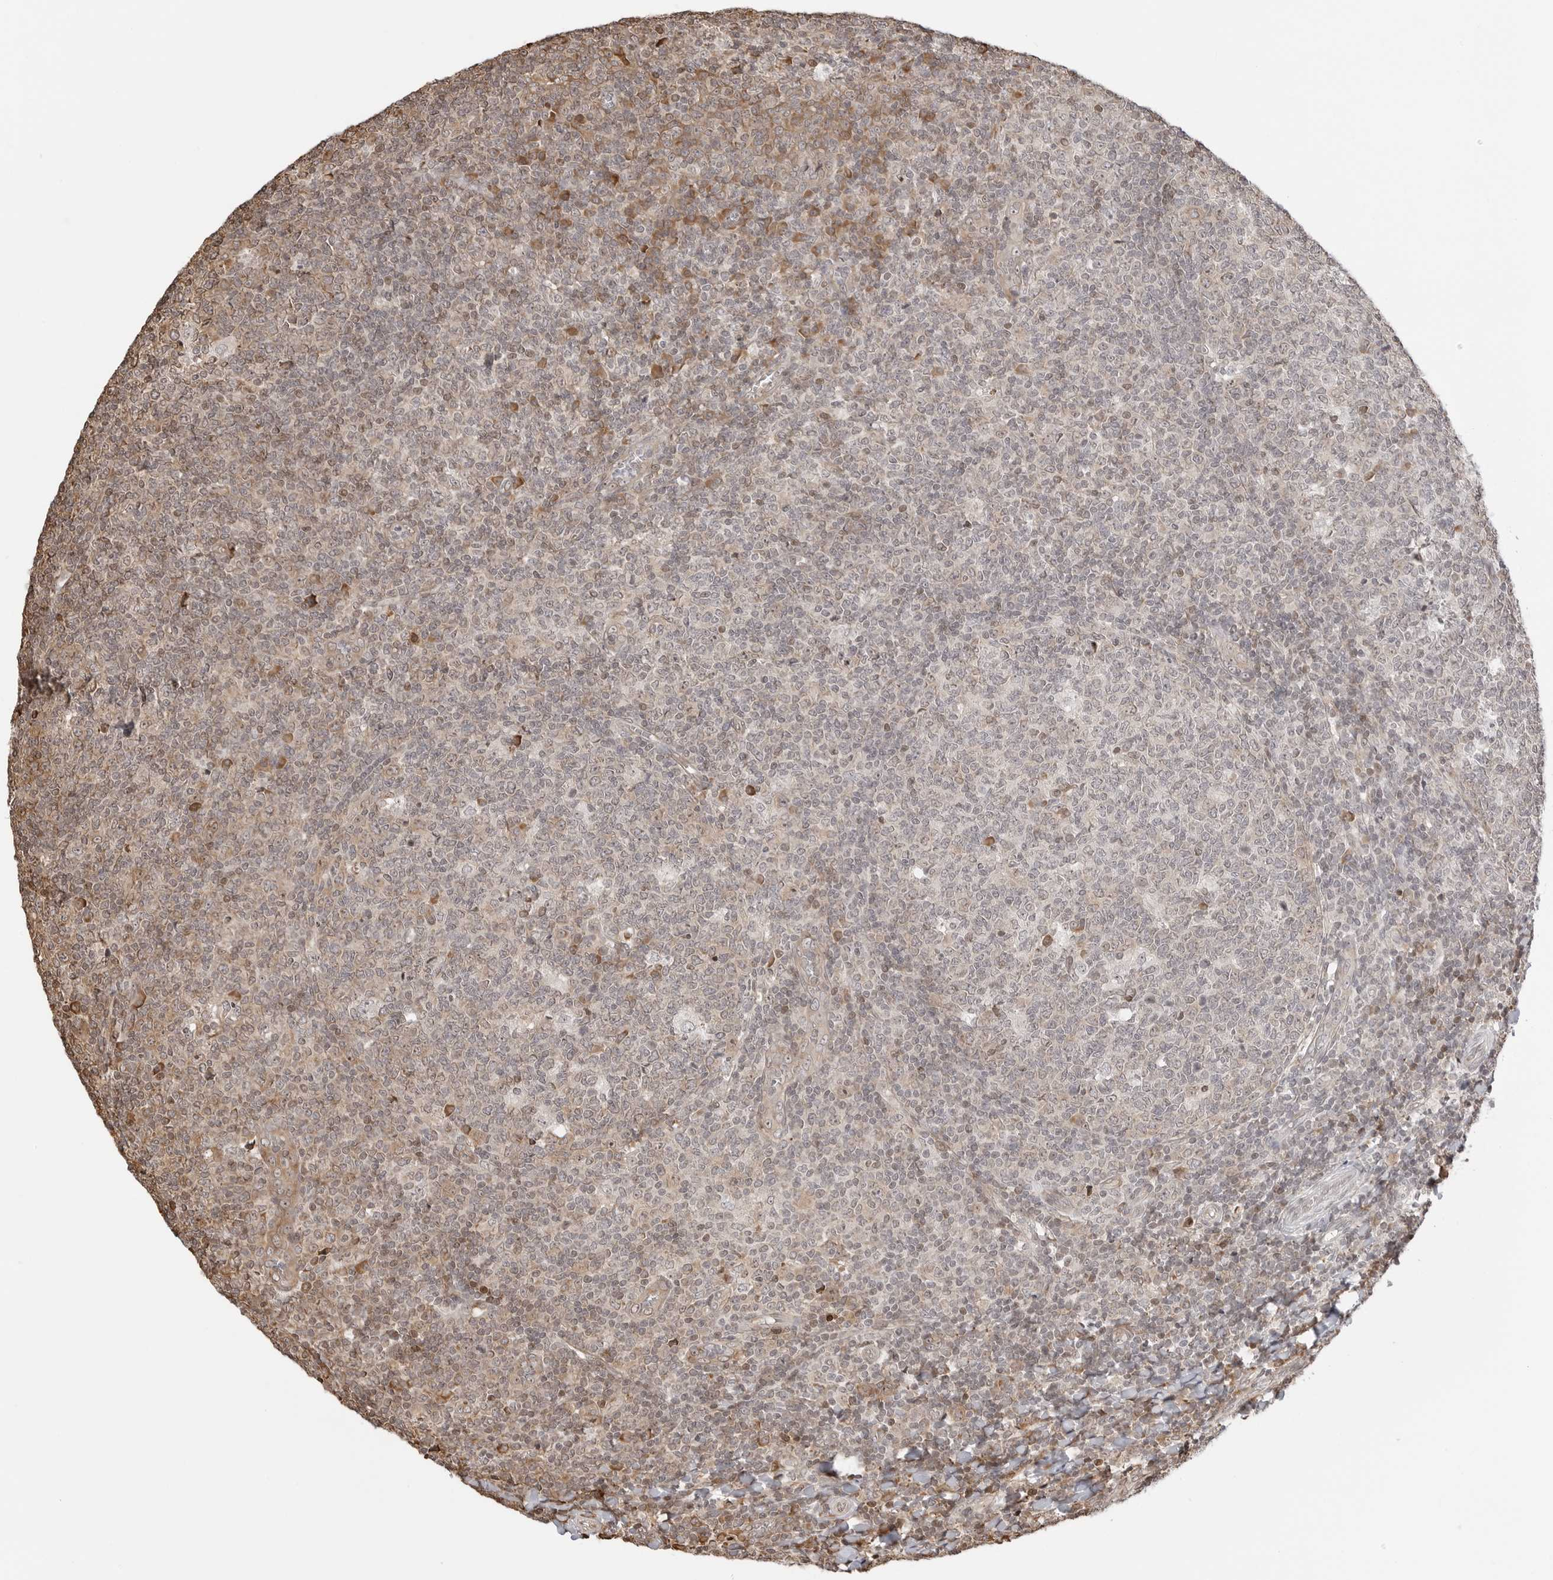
{"staining": {"intensity": "moderate", "quantity": "<25%", "location": "cytoplasmic/membranous,nuclear"}, "tissue": "tonsil", "cell_type": "Germinal center cells", "image_type": "normal", "snomed": [{"axis": "morphology", "description": "Normal tissue, NOS"}, {"axis": "topography", "description": "Tonsil"}], "caption": "Immunohistochemistry image of benign tonsil: tonsil stained using immunohistochemistry (IHC) demonstrates low levels of moderate protein expression localized specifically in the cytoplasmic/membranous,nuclear of germinal center cells, appearing as a cytoplasmic/membranous,nuclear brown color.", "gene": "FKBP14", "patient": {"sex": "female", "age": 19}}